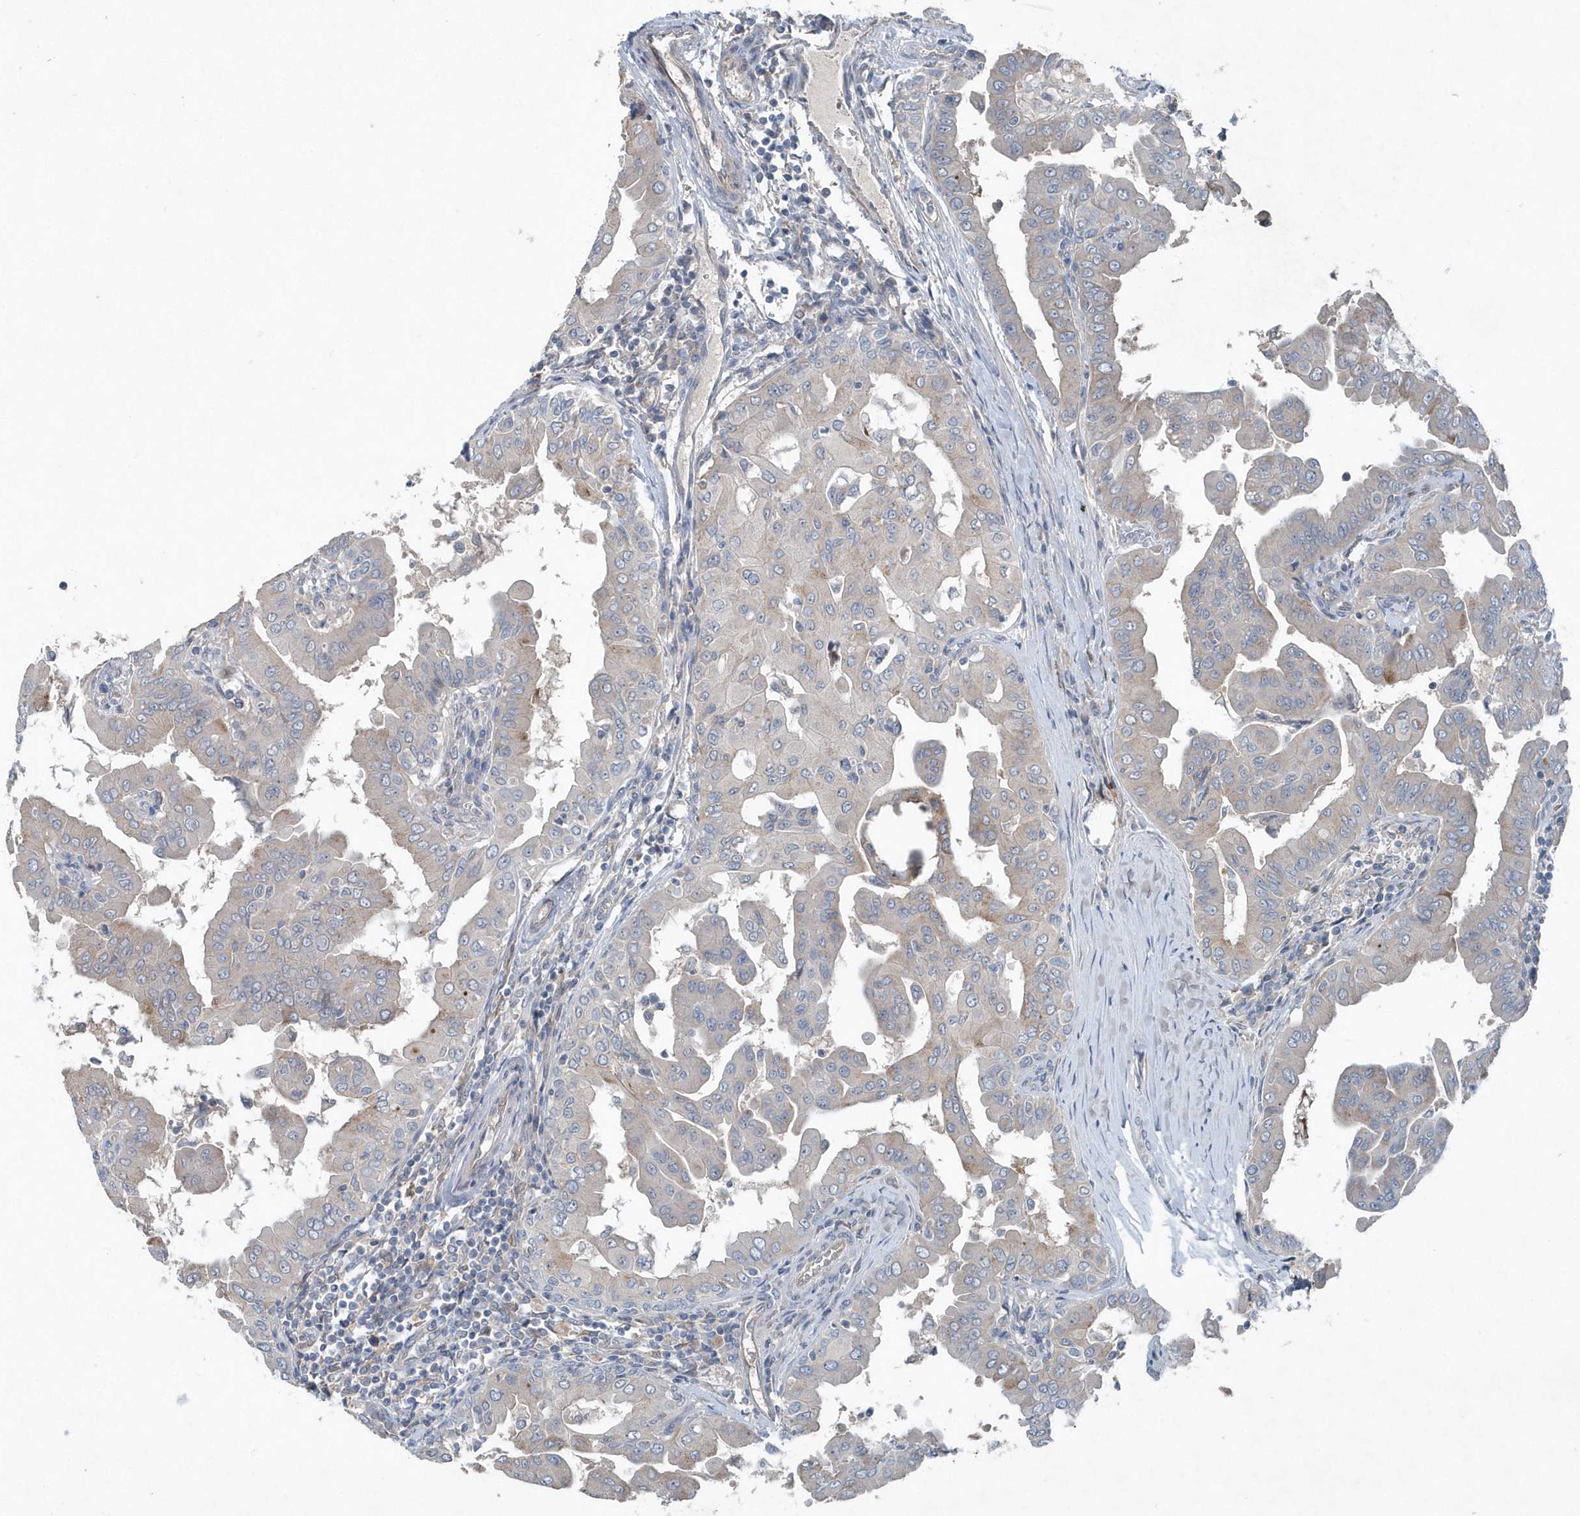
{"staining": {"intensity": "negative", "quantity": "none", "location": "none"}, "tissue": "thyroid cancer", "cell_type": "Tumor cells", "image_type": "cancer", "snomed": [{"axis": "morphology", "description": "Papillary adenocarcinoma, NOS"}, {"axis": "topography", "description": "Thyroid gland"}], "caption": "The immunohistochemistry photomicrograph has no significant expression in tumor cells of thyroid cancer tissue. (DAB (3,3'-diaminobenzidine) IHC, high magnification).", "gene": "MCC", "patient": {"sex": "male", "age": 33}}